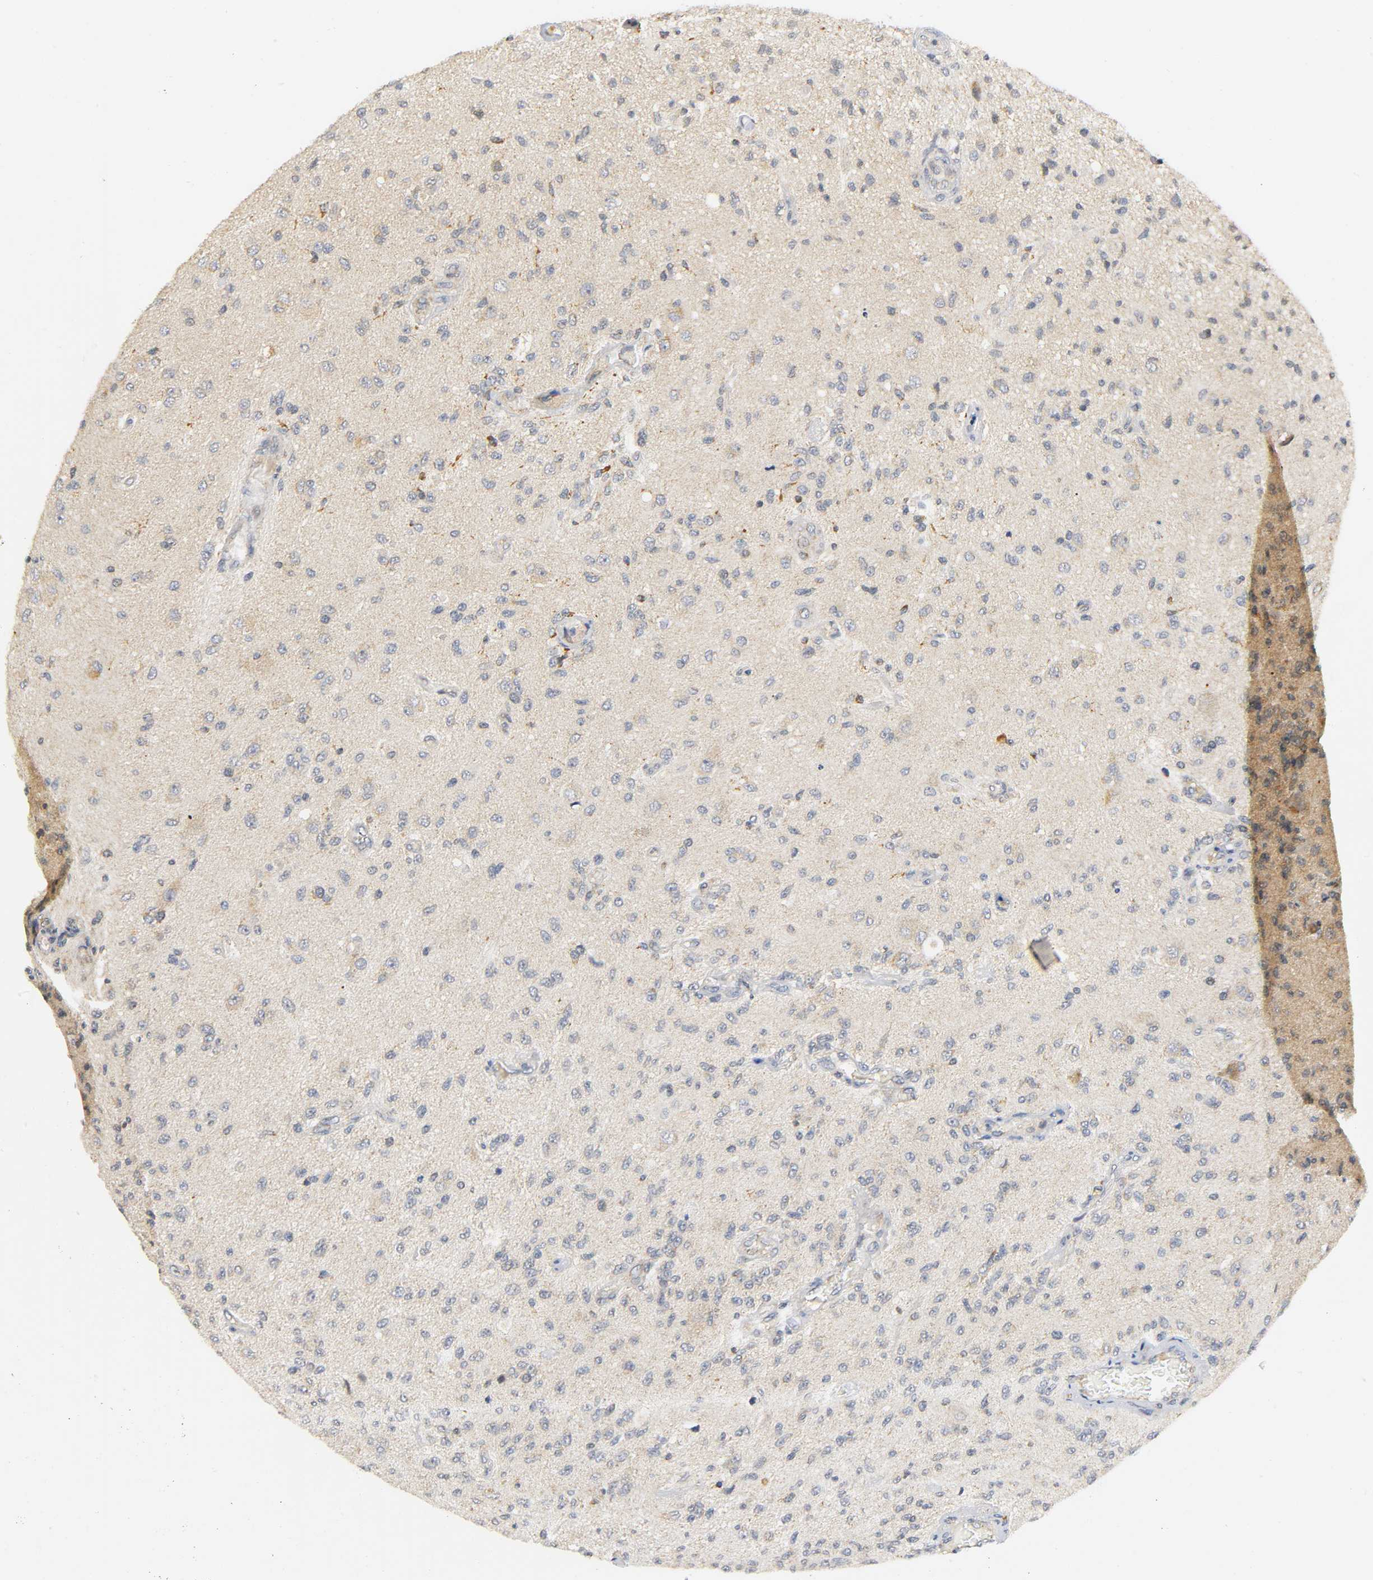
{"staining": {"intensity": "weak", "quantity": "25%-75%", "location": "cytoplasmic/membranous"}, "tissue": "glioma", "cell_type": "Tumor cells", "image_type": "cancer", "snomed": [{"axis": "morphology", "description": "Normal tissue, NOS"}, {"axis": "morphology", "description": "Glioma, malignant, High grade"}, {"axis": "topography", "description": "Cerebral cortex"}], "caption": "DAB (3,3'-diaminobenzidine) immunohistochemical staining of human glioma demonstrates weak cytoplasmic/membranous protein staining in about 25%-75% of tumor cells. (Stains: DAB in brown, nuclei in blue, Microscopy: brightfield microscopy at high magnification).", "gene": "NRP1", "patient": {"sex": "male", "age": 77}}